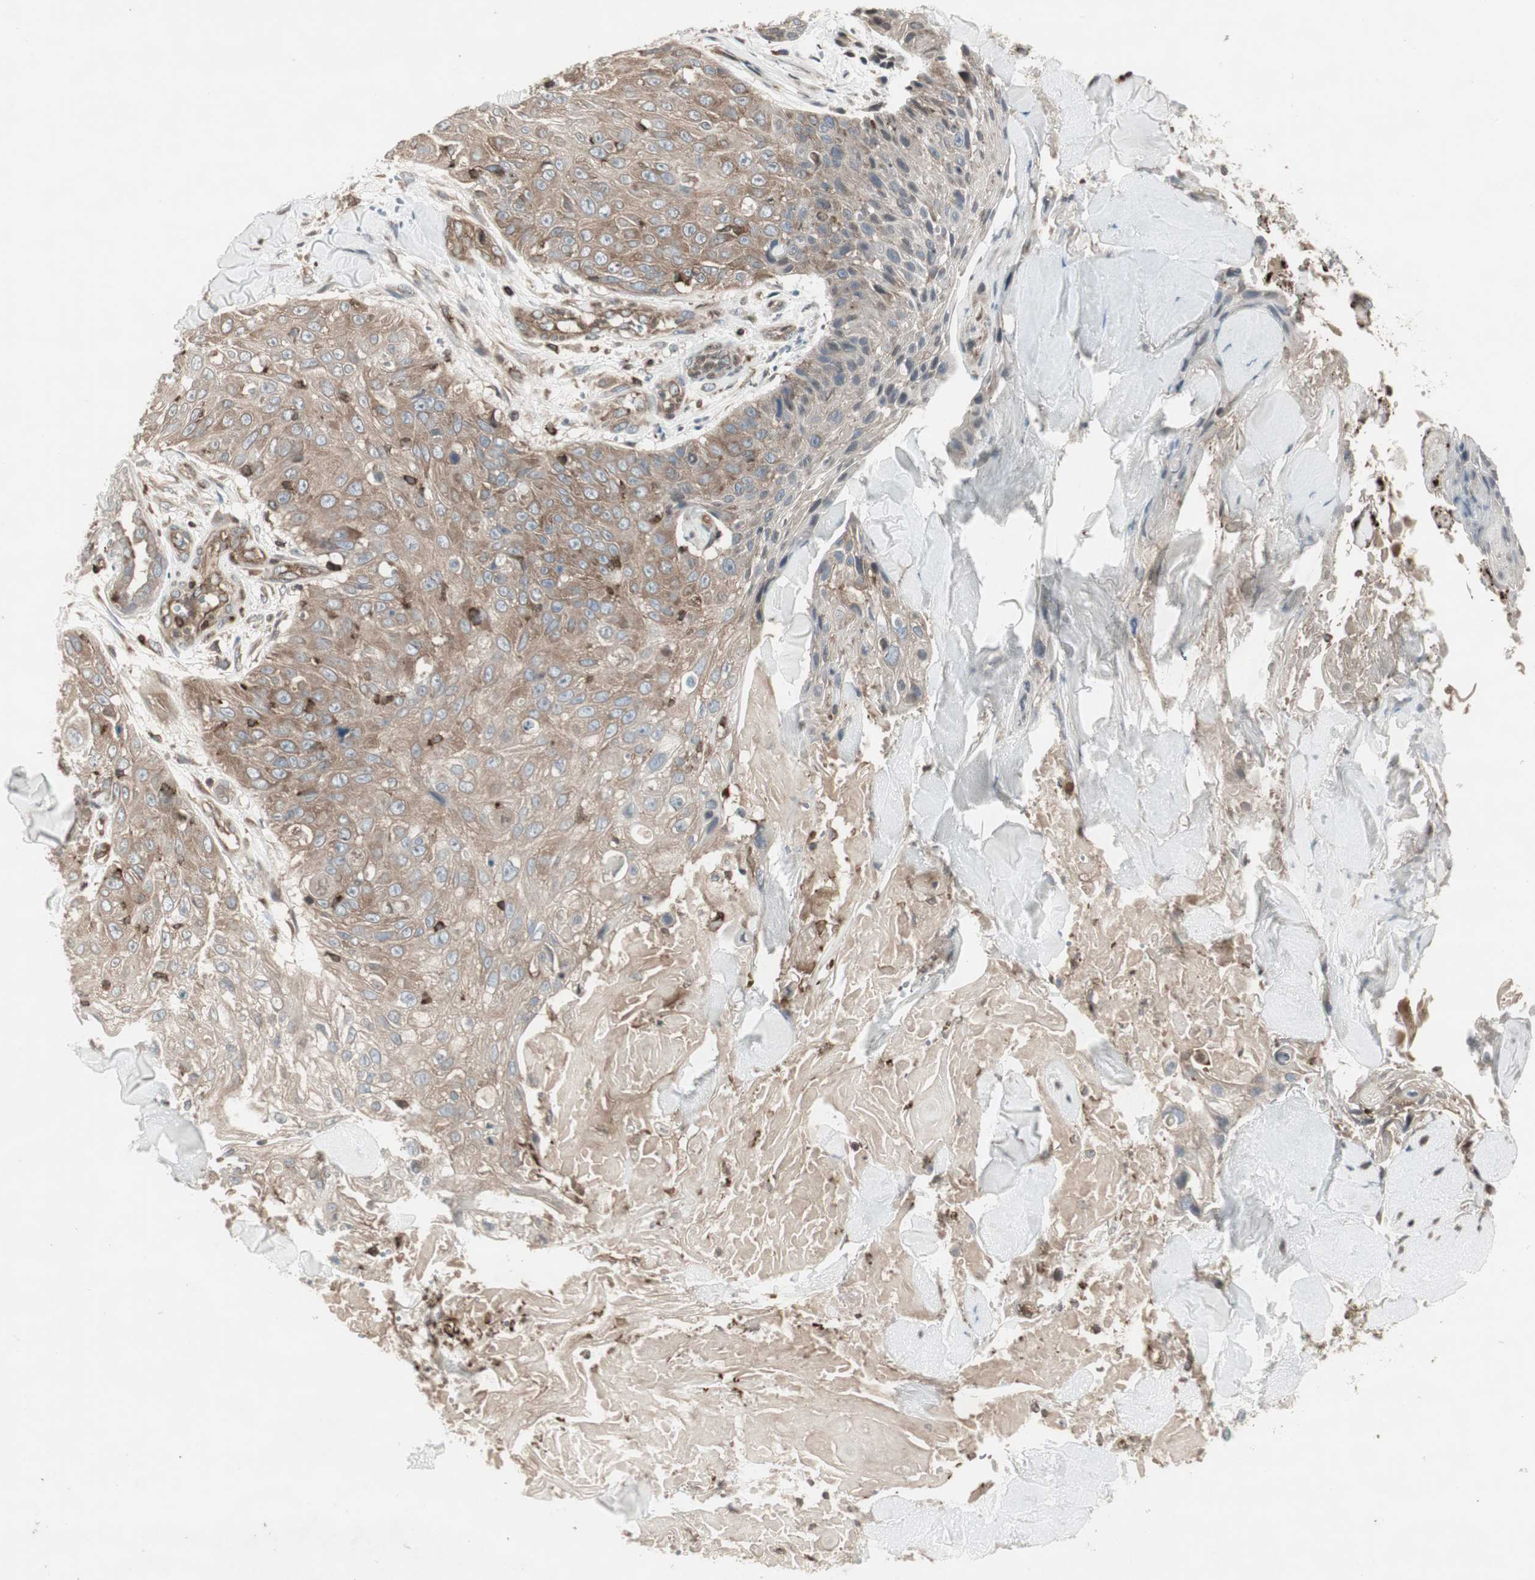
{"staining": {"intensity": "weak", "quantity": "25%-75%", "location": "cytoplasmic/membranous"}, "tissue": "skin cancer", "cell_type": "Tumor cells", "image_type": "cancer", "snomed": [{"axis": "morphology", "description": "Squamous cell carcinoma, NOS"}, {"axis": "topography", "description": "Skin"}], "caption": "Immunohistochemical staining of skin cancer demonstrates low levels of weak cytoplasmic/membranous protein expression in about 25%-75% of tumor cells.", "gene": "ARHGEF1", "patient": {"sex": "male", "age": 86}}